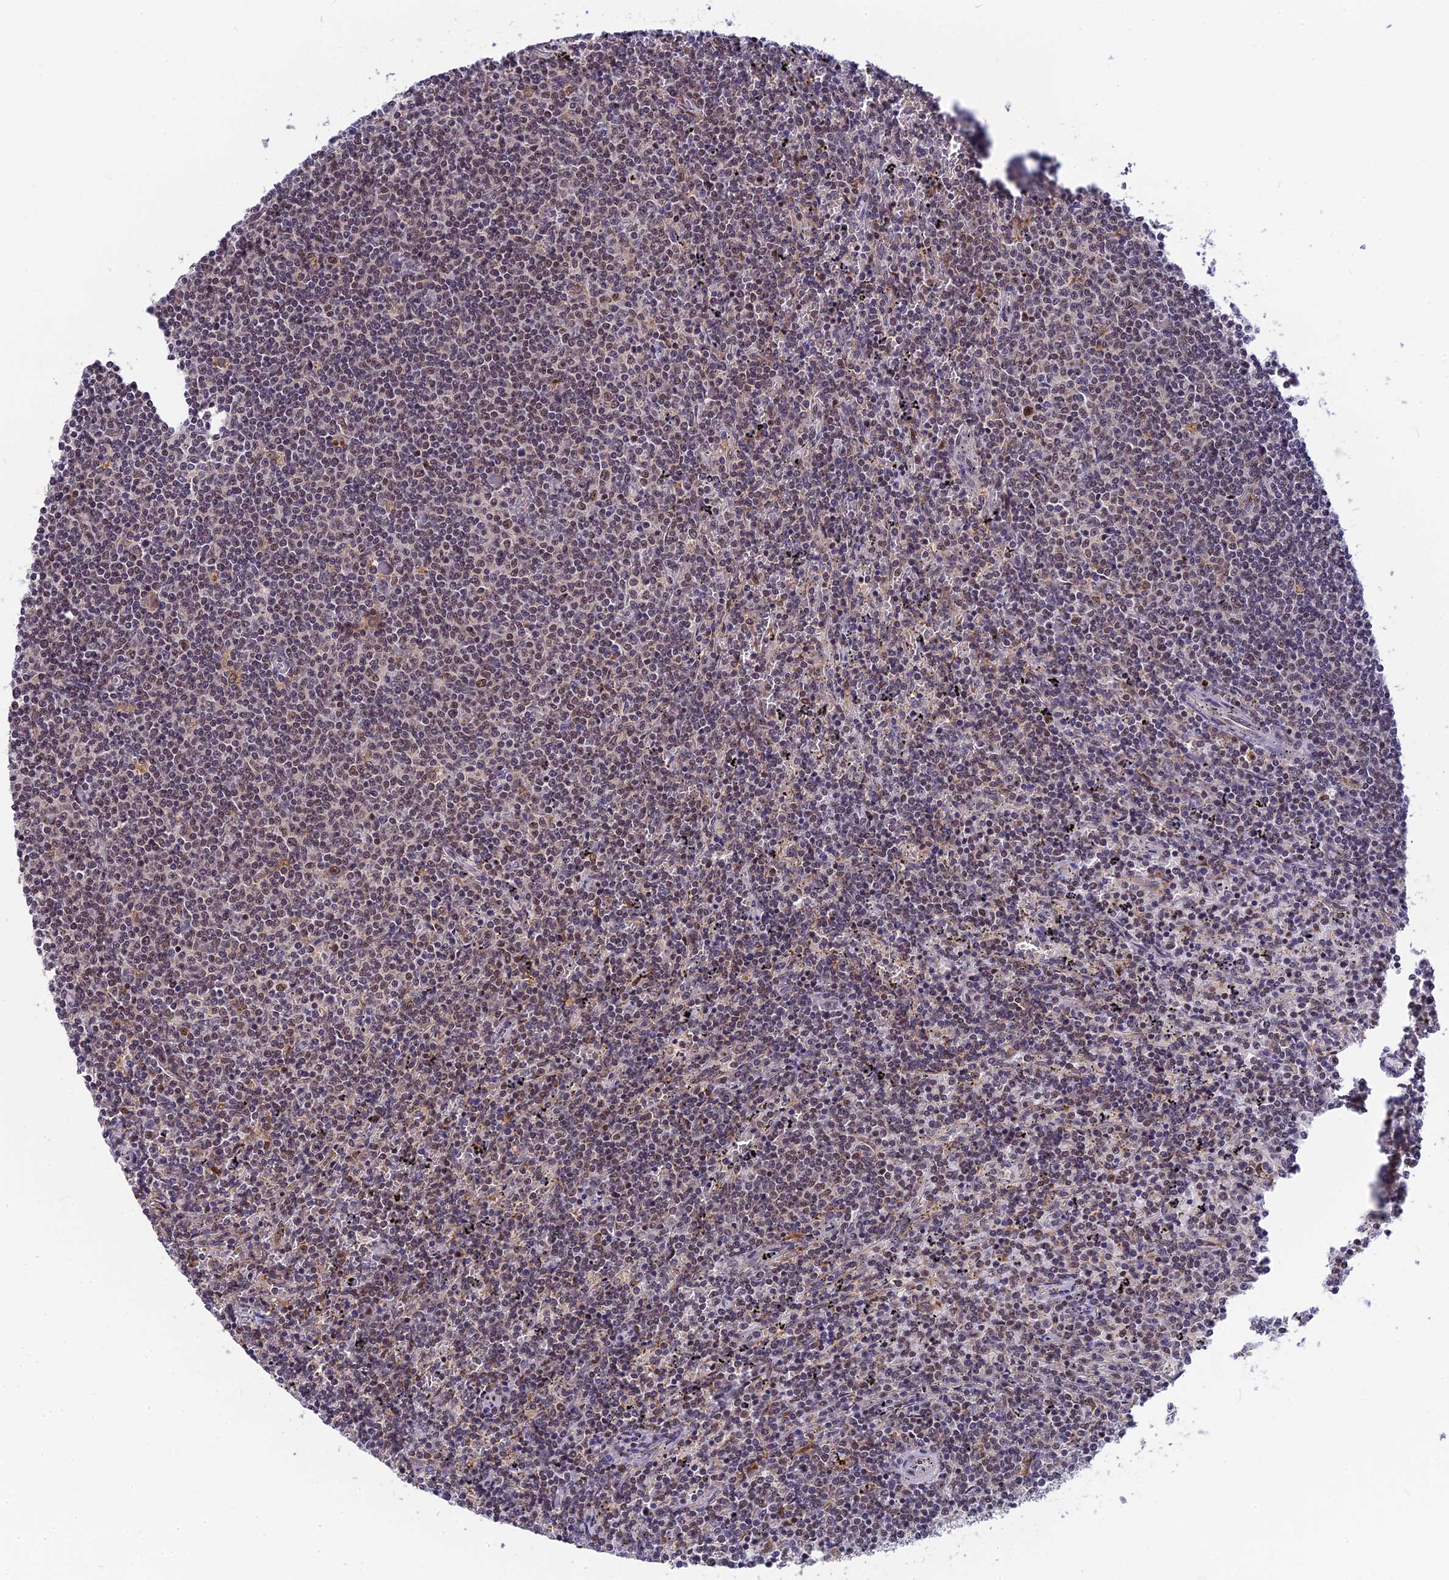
{"staining": {"intensity": "weak", "quantity": "25%-75%", "location": "nuclear"}, "tissue": "lymphoma", "cell_type": "Tumor cells", "image_type": "cancer", "snomed": [{"axis": "morphology", "description": "Malignant lymphoma, non-Hodgkin's type, Low grade"}, {"axis": "topography", "description": "Spleen"}], "caption": "Human lymphoma stained for a protein (brown) exhibits weak nuclear positive staining in approximately 25%-75% of tumor cells.", "gene": "CMC1", "patient": {"sex": "female", "age": 50}}